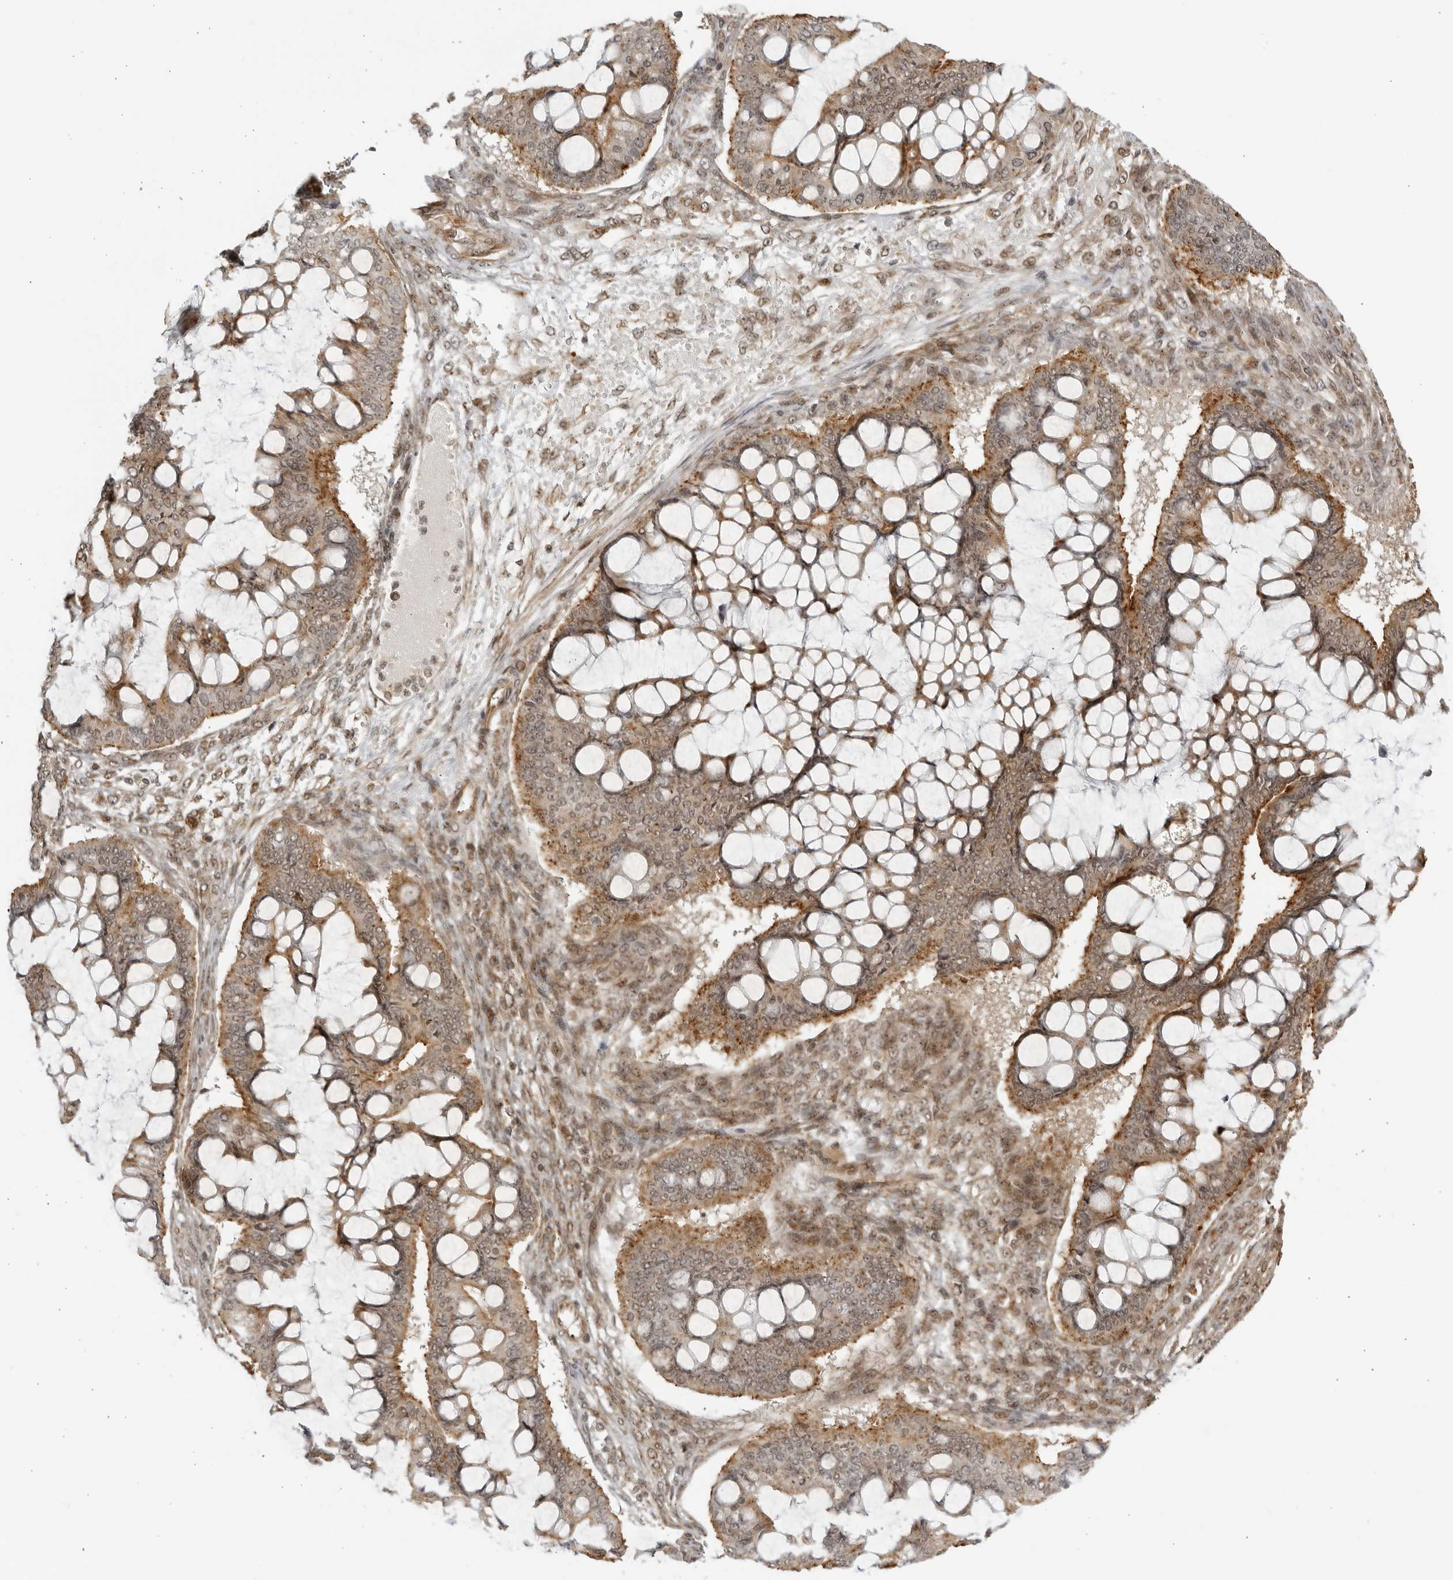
{"staining": {"intensity": "moderate", "quantity": ">75%", "location": "cytoplasmic/membranous"}, "tissue": "ovarian cancer", "cell_type": "Tumor cells", "image_type": "cancer", "snomed": [{"axis": "morphology", "description": "Cystadenocarcinoma, mucinous, NOS"}, {"axis": "topography", "description": "Ovary"}], "caption": "Ovarian mucinous cystadenocarcinoma stained with a brown dye demonstrates moderate cytoplasmic/membranous positive positivity in about >75% of tumor cells.", "gene": "TCF21", "patient": {"sex": "female", "age": 73}}